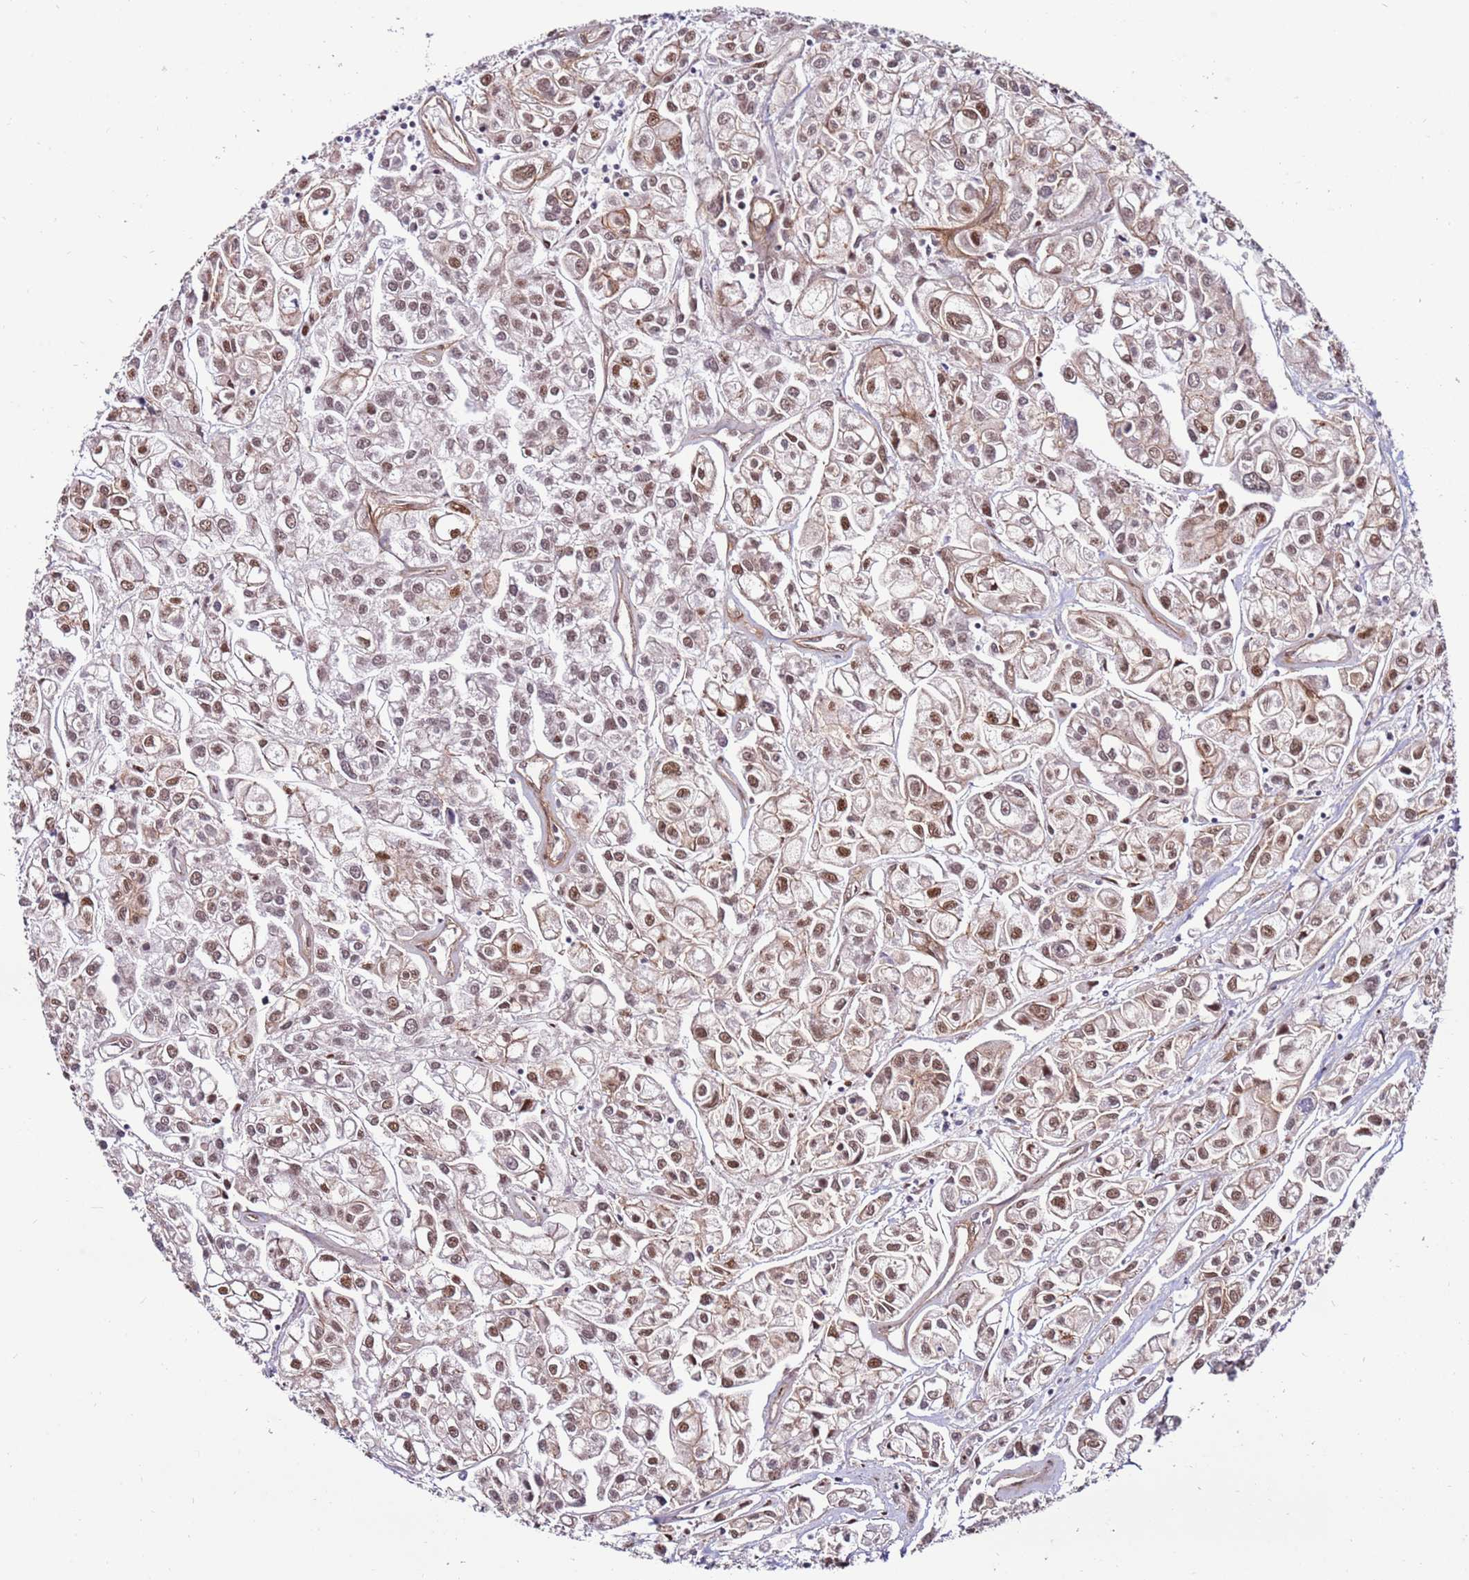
{"staining": {"intensity": "weak", "quantity": ">75%", "location": "nuclear"}, "tissue": "urothelial cancer", "cell_type": "Tumor cells", "image_type": "cancer", "snomed": [{"axis": "morphology", "description": "Urothelial carcinoma, High grade"}, {"axis": "topography", "description": "Urinary bladder"}], "caption": "Protein analysis of urothelial cancer tissue demonstrates weak nuclear staining in about >75% of tumor cells. The protein of interest is stained brown, and the nuclei are stained in blue (DAB IHC with brightfield microscopy, high magnification).", "gene": "KPNA4", "patient": {"sex": "male", "age": 67}}